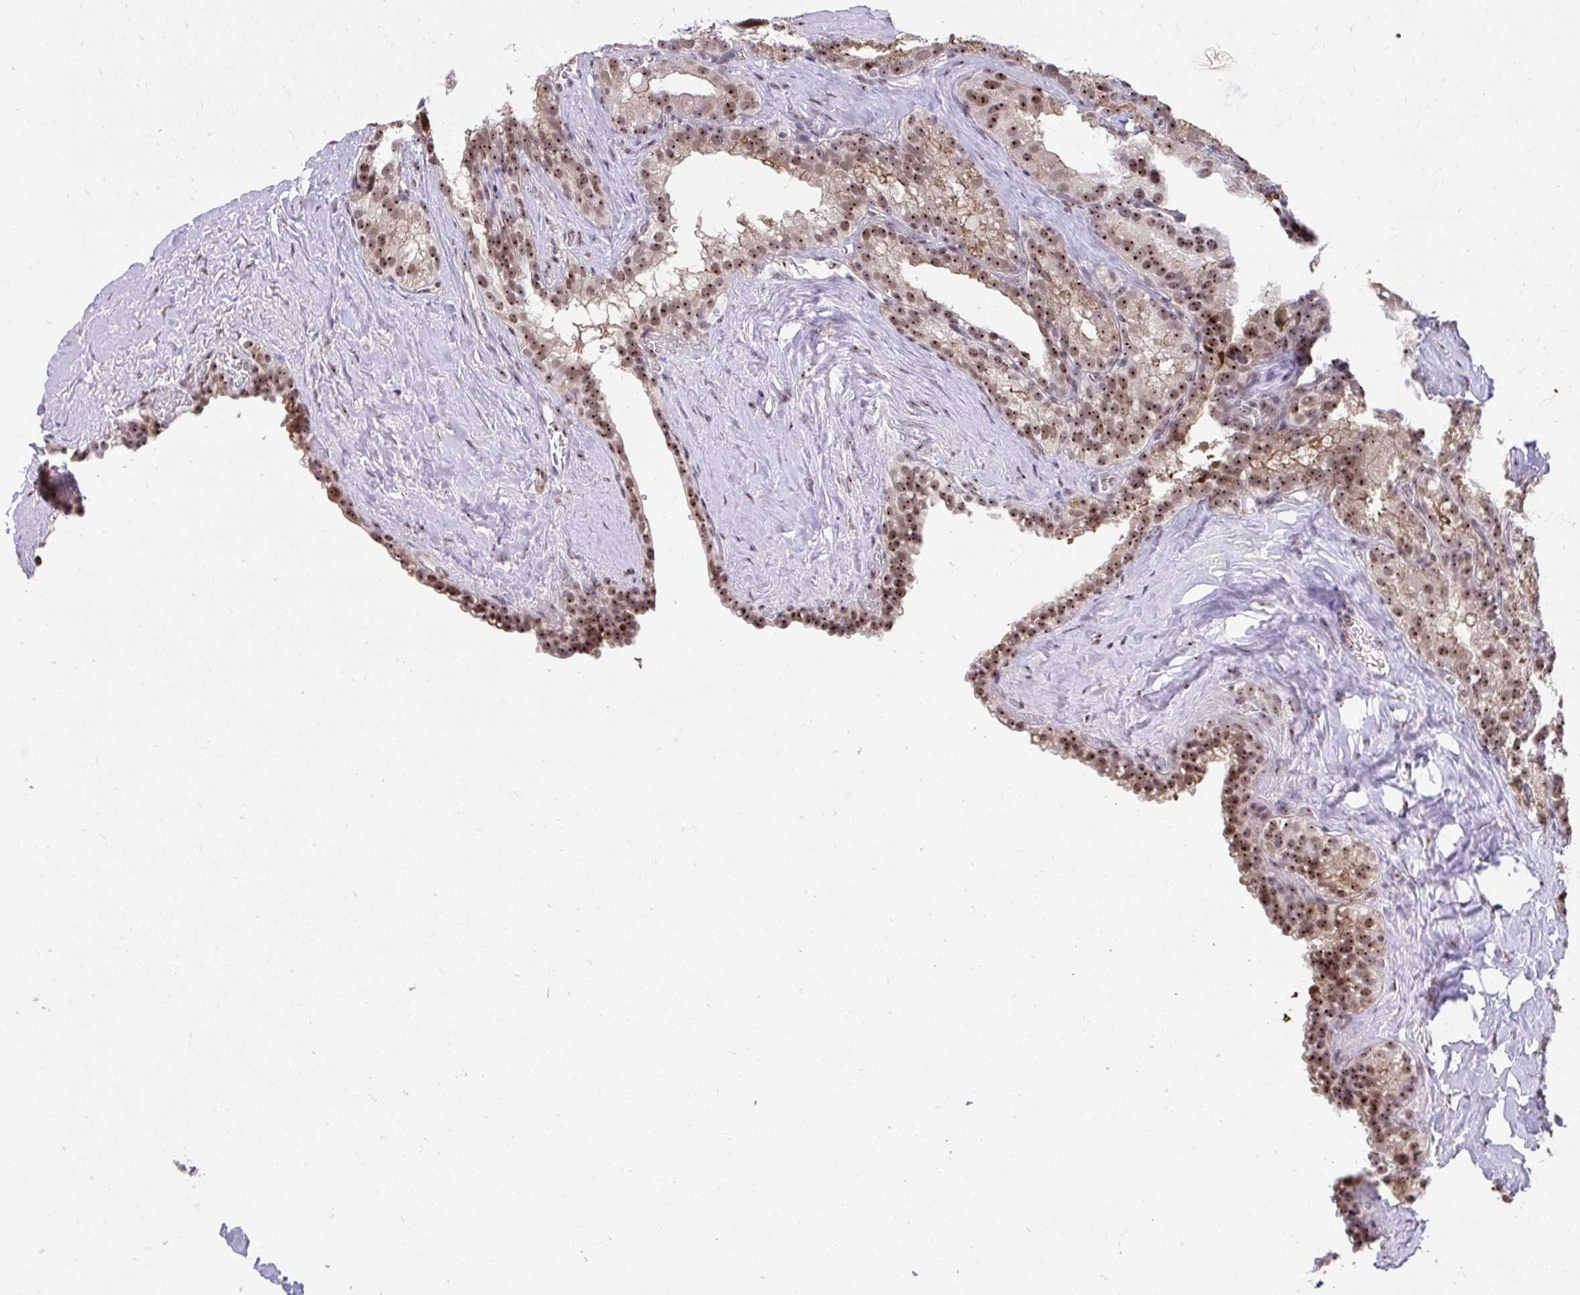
{"staining": {"intensity": "moderate", "quantity": ">75%", "location": "nuclear"}, "tissue": "seminal vesicle", "cell_type": "Glandular cells", "image_type": "normal", "snomed": [{"axis": "morphology", "description": "Normal tissue, NOS"}, {"axis": "topography", "description": "Seminal veicle"}], "caption": "Immunohistochemical staining of unremarkable seminal vesicle displays medium levels of moderate nuclear expression in approximately >75% of glandular cells.", "gene": "HIRA", "patient": {"sex": "male", "age": 47}}